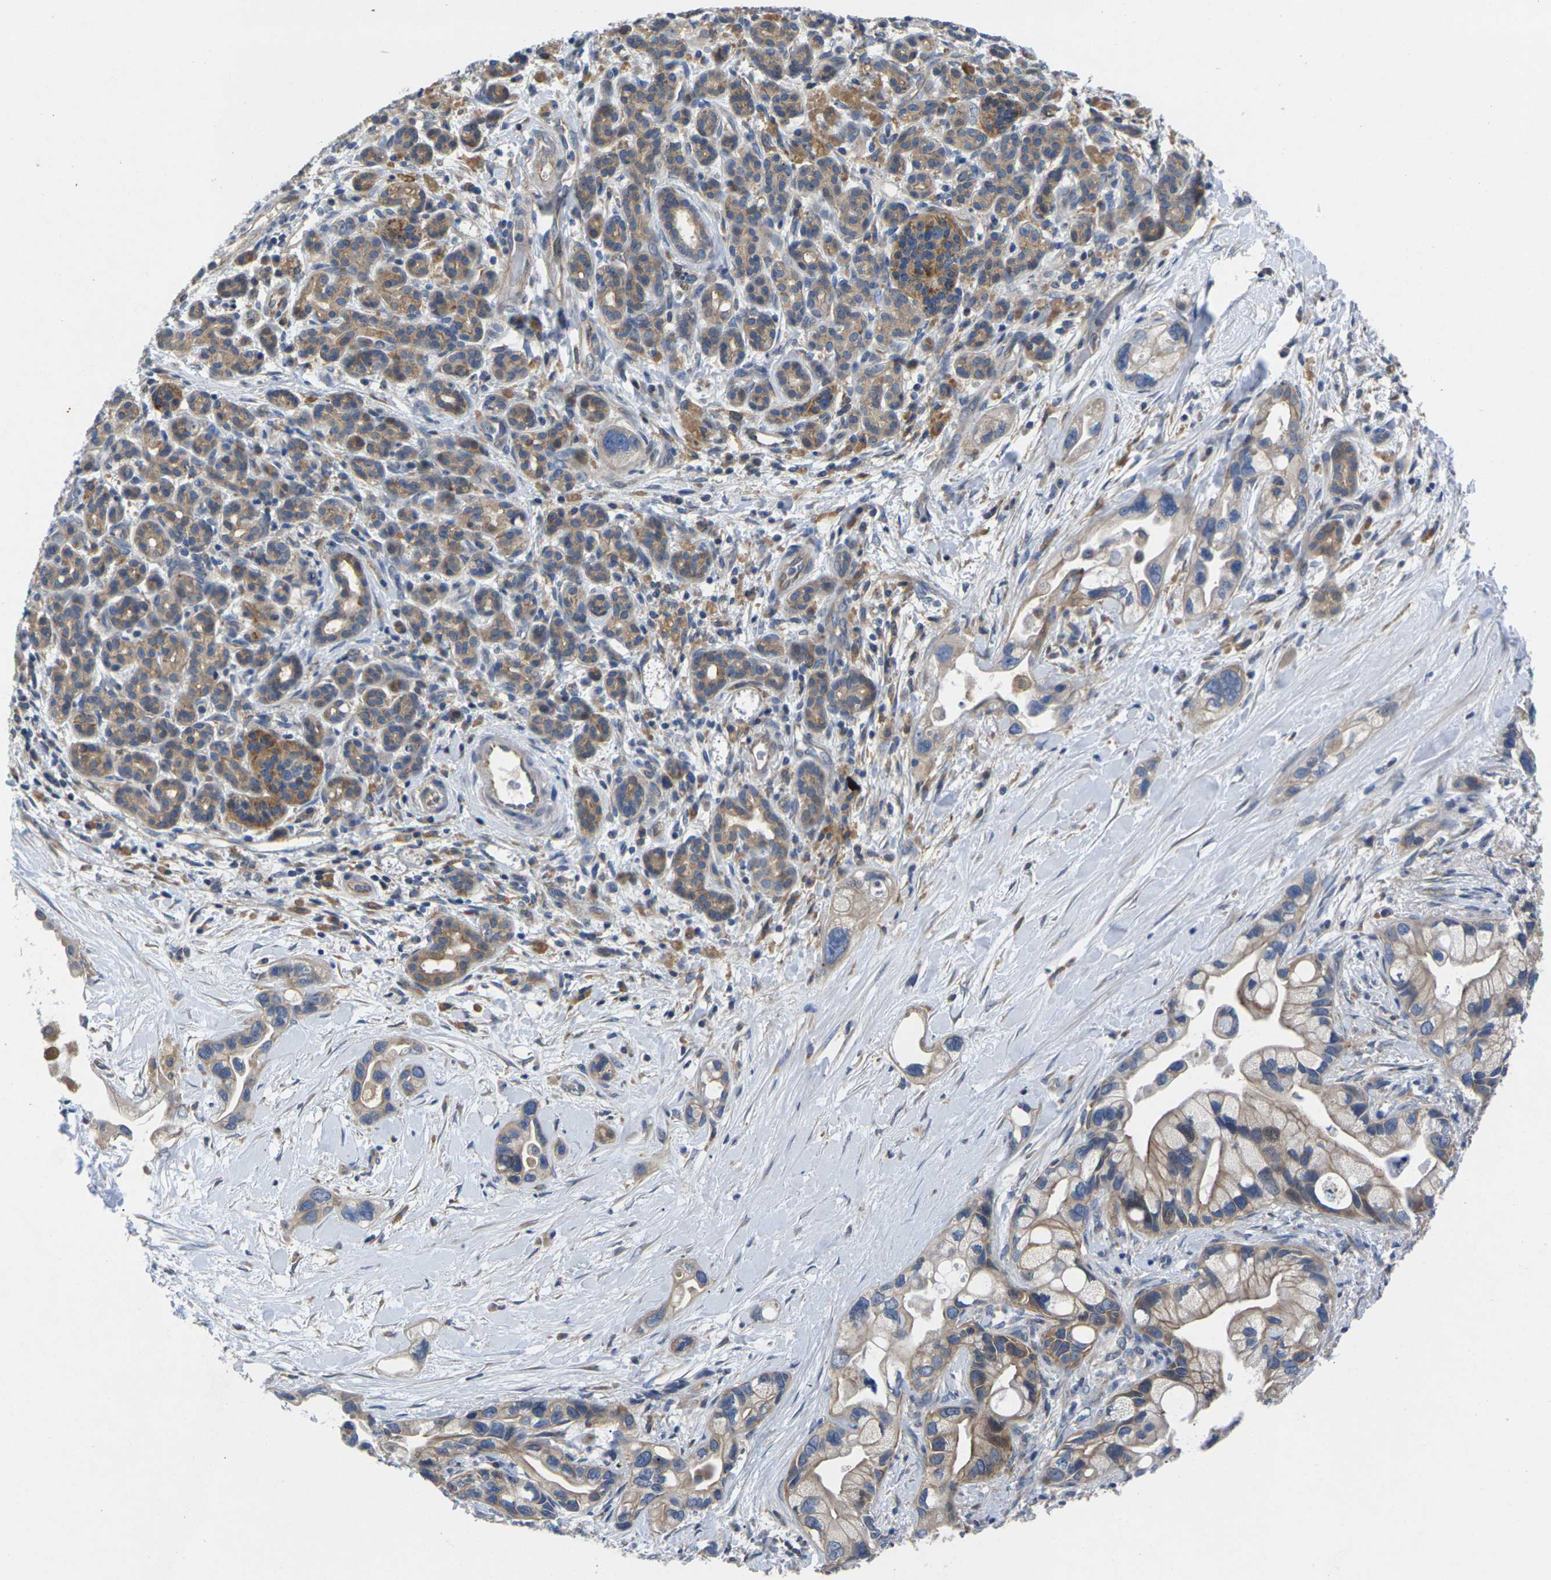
{"staining": {"intensity": "moderate", "quantity": ">75%", "location": "cytoplasmic/membranous"}, "tissue": "pancreatic cancer", "cell_type": "Tumor cells", "image_type": "cancer", "snomed": [{"axis": "morphology", "description": "Adenocarcinoma, NOS"}, {"axis": "topography", "description": "Pancreas"}], "caption": "Pancreatic cancer (adenocarcinoma) tissue reveals moderate cytoplasmic/membranous expression in about >75% of tumor cells", "gene": "SCNN1A", "patient": {"sex": "female", "age": 77}}